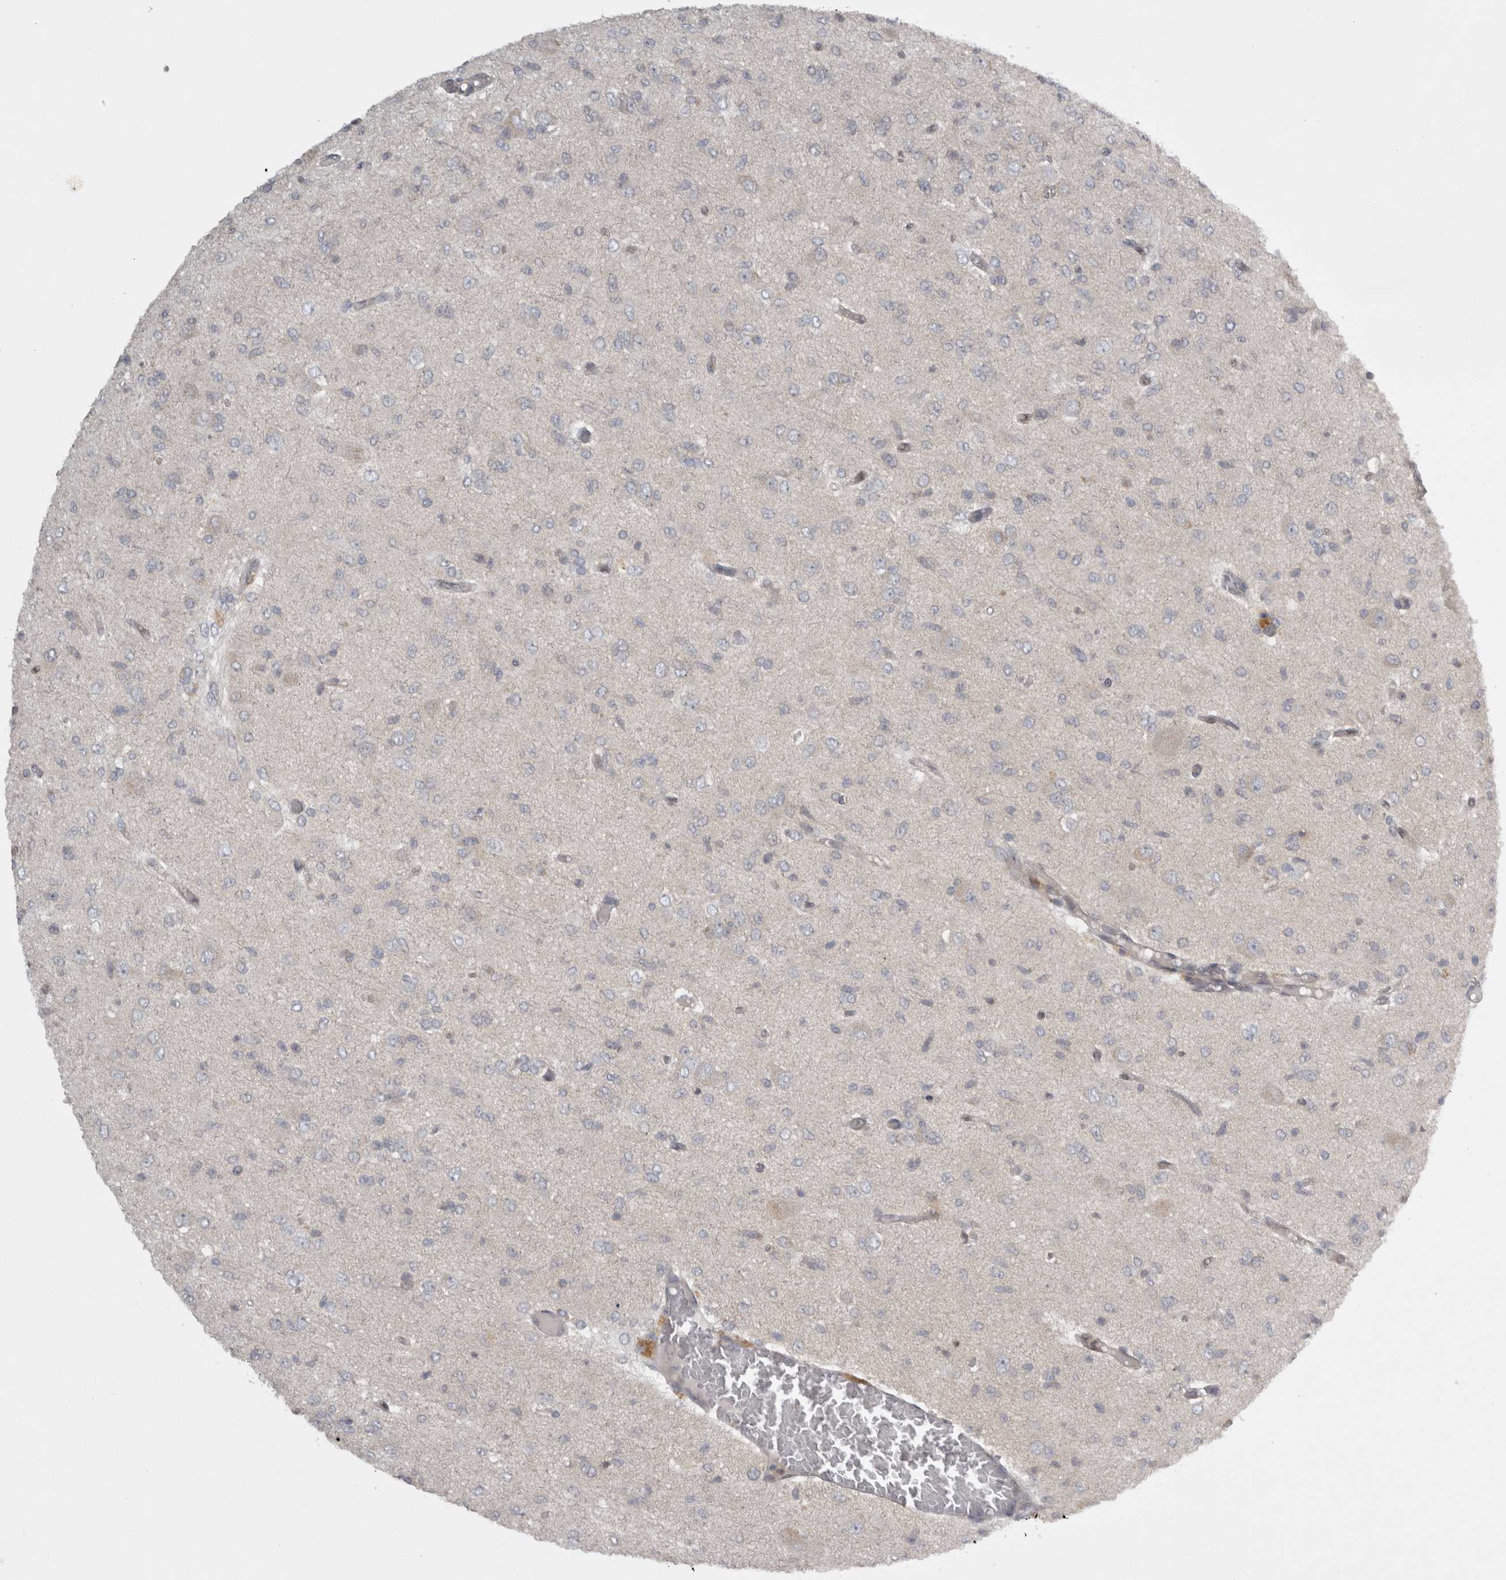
{"staining": {"intensity": "negative", "quantity": "none", "location": "none"}, "tissue": "glioma", "cell_type": "Tumor cells", "image_type": "cancer", "snomed": [{"axis": "morphology", "description": "Glioma, malignant, High grade"}, {"axis": "topography", "description": "Brain"}], "caption": "Tumor cells are negative for brown protein staining in malignant high-grade glioma. Nuclei are stained in blue.", "gene": "SLCO5A1", "patient": {"sex": "female", "age": 59}}